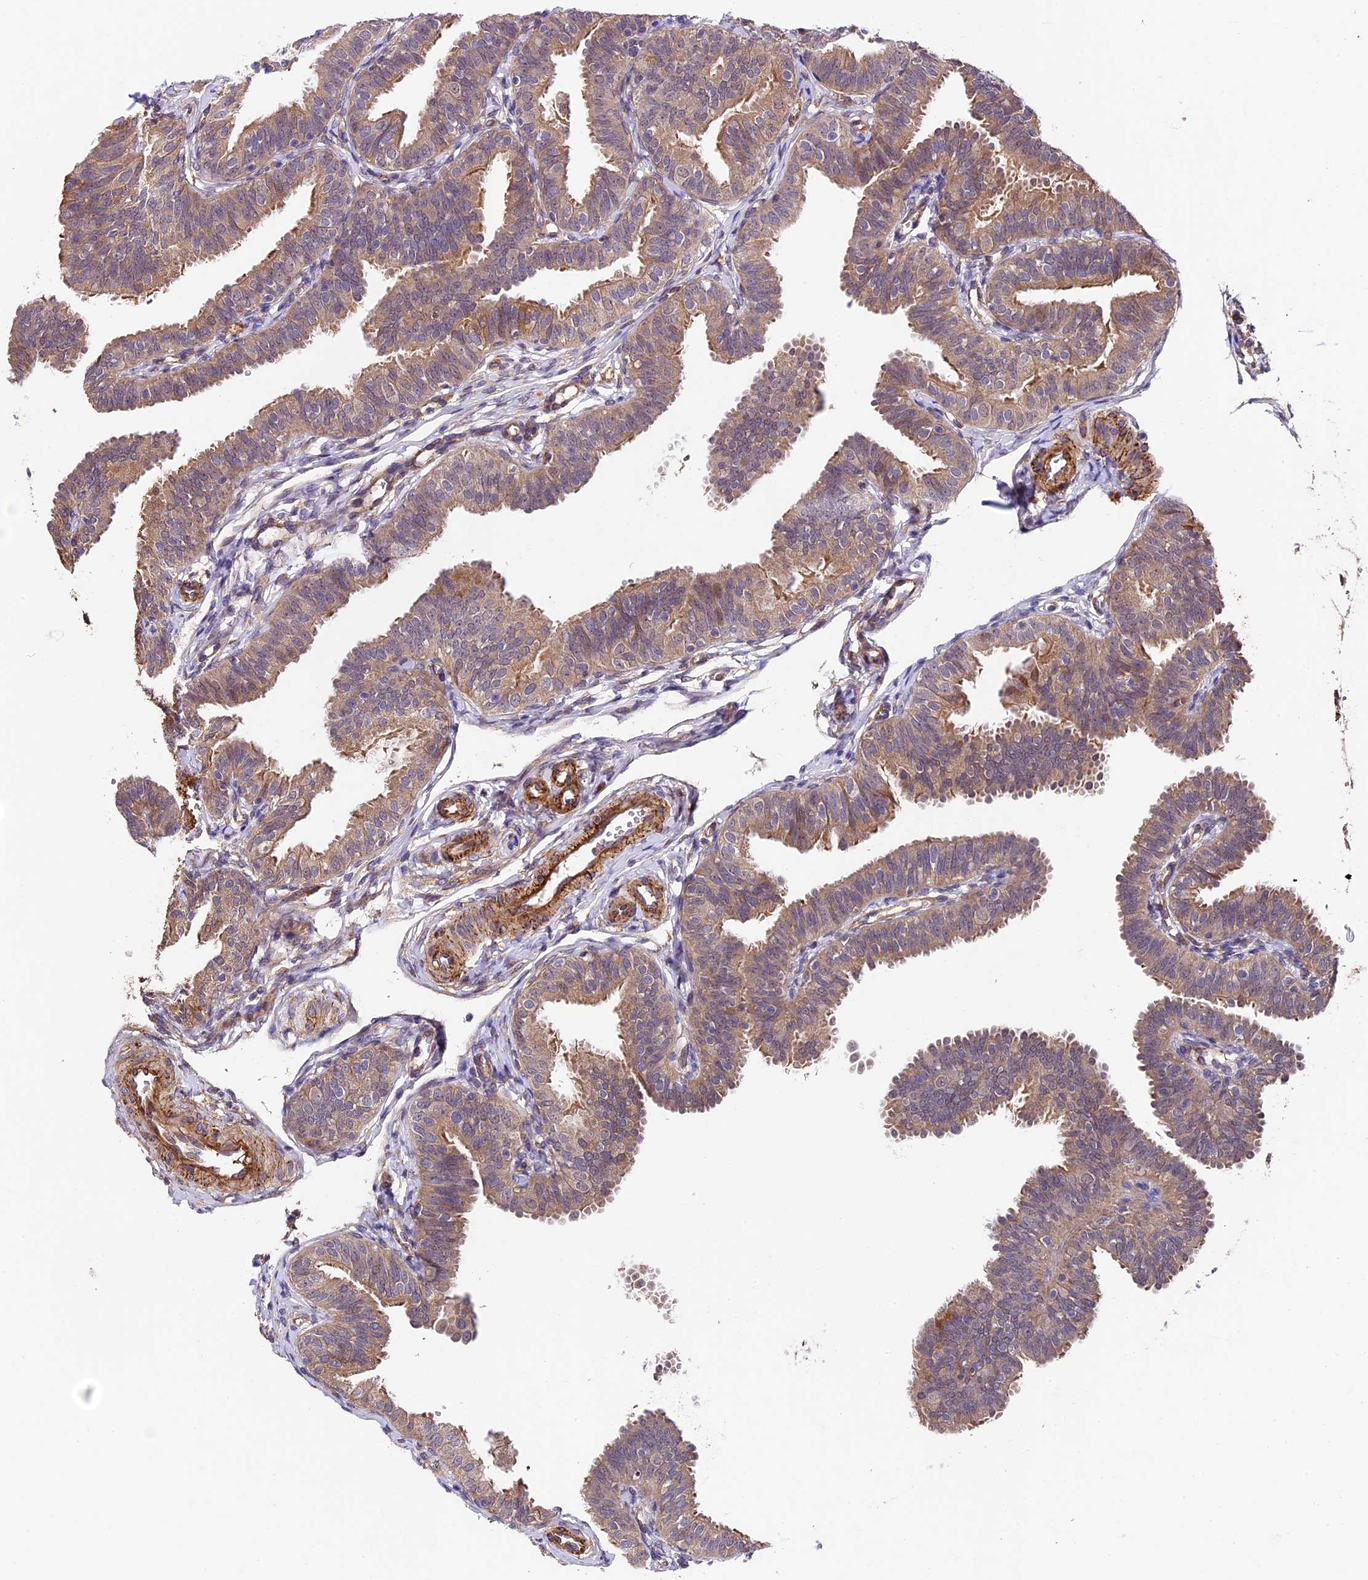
{"staining": {"intensity": "weak", "quantity": "25%-75%", "location": "cytoplasmic/membranous"}, "tissue": "fallopian tube", "cell_type": "Glandular cells", "image_type": "normal", "snomed": [{"axis": "morphology", "description": "Normal tissue, NOS"}, {"axis": "topography", "description": "Fallopian tube"}], "caption": "Benign fallopian tube displays weak cytoplasmic/membranous staining in about 25%-75% of glandular cells, visualized by immunohistochemistry.", "gene": "LSM7", "patient": {"sex": "female", "age": 35}}